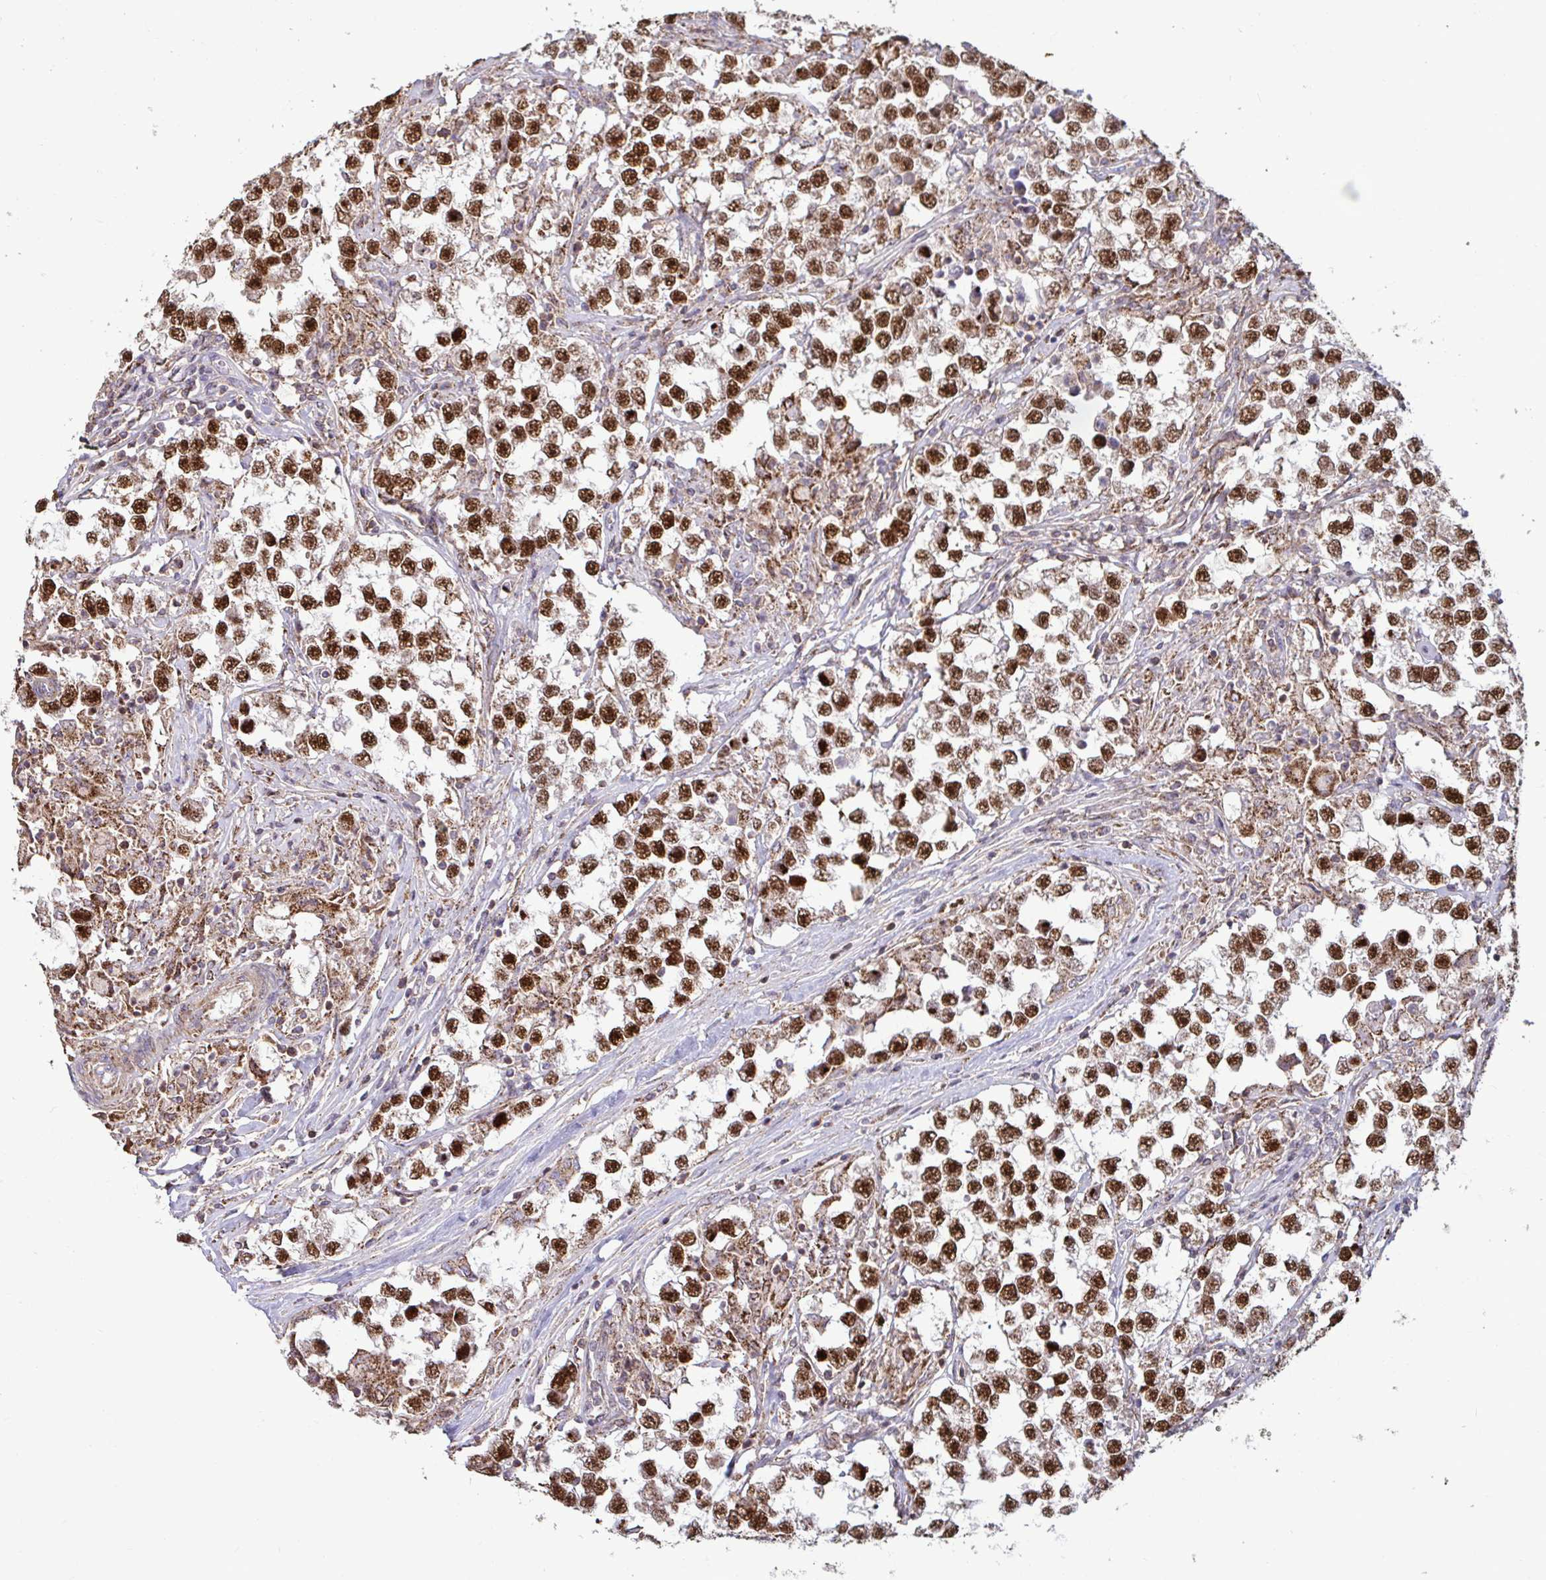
{"staining": {"intensity": "strong", "quantity": ">75%", "location": "nuclear"}, "tissue": "testis cancer", "cell_type": "Tumor cells", "image_type": "cancer", "snomed": [{"axis": "morphology", "description": "Seminoma, NOS"}, {"axis": "topography", "description": "Testis"}], "caption": "Testis seminoma tissue displays strong nuclear positivity in approximately >75% of tumor cells", "gene": "SPRY1", "patient": {"sex": "male", "age": 46}}